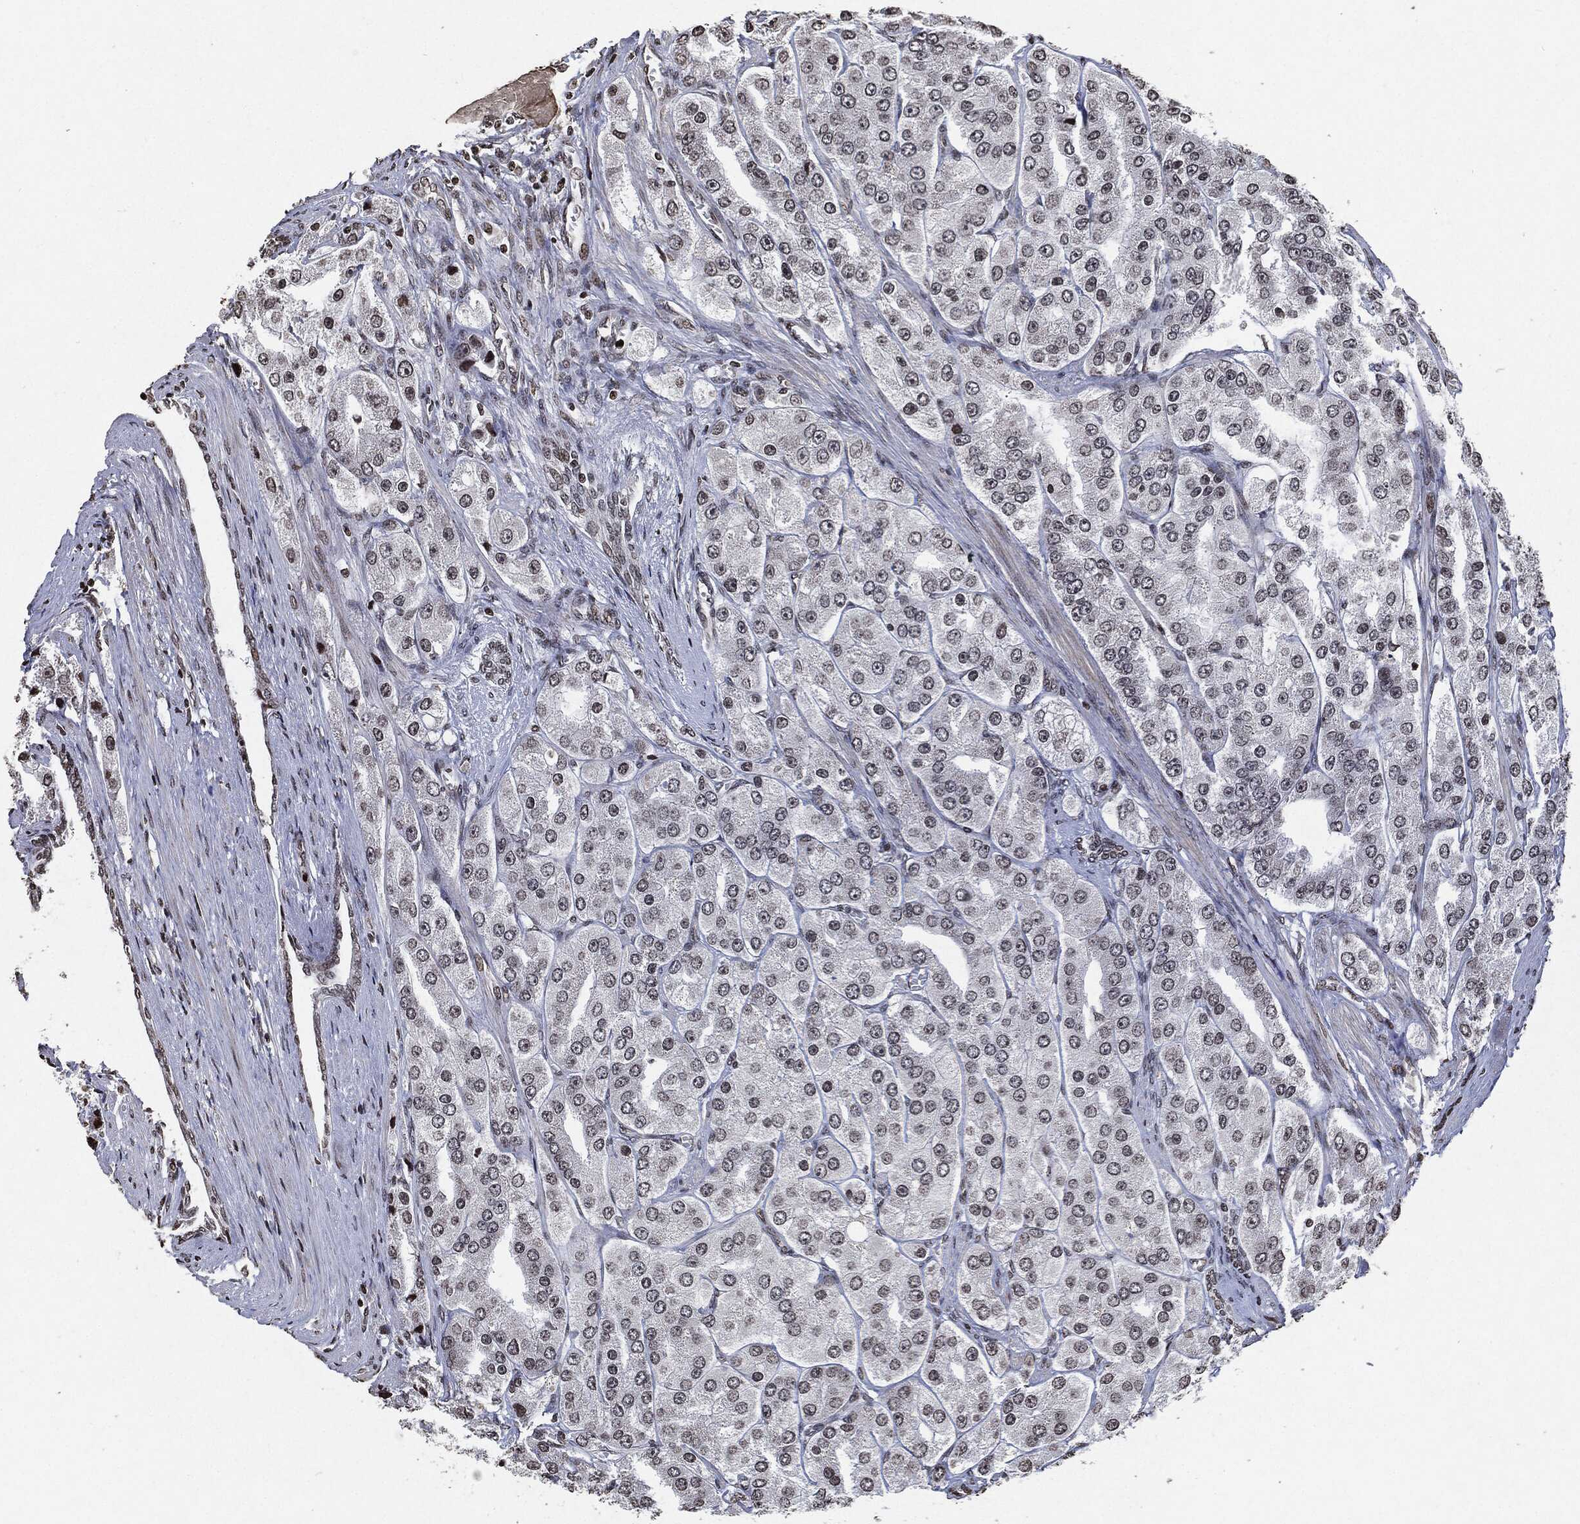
{"staining": {"intensity": "strong", "quantity": "<25%", "location": "nuclear"}, "tissue": "prostate cancer", "cell_type": "Tumor cells", "image_type": "cancer", "snomed": [{"axis": "morphology", "description": "Adenocarcinoma, Low grade"}, {"axis": "topography", "description": "Prostate"}], "caption": "Immunohistochemistry (IHC) micrograph of low-grade adenocarcinoma (prostate) stained for a protein (brown), which exhibits medium levels of strong nuclear expression in about <25% of tumor cells.", "gene": "JUN", "patient": {"sex": "male", "age": 69}}